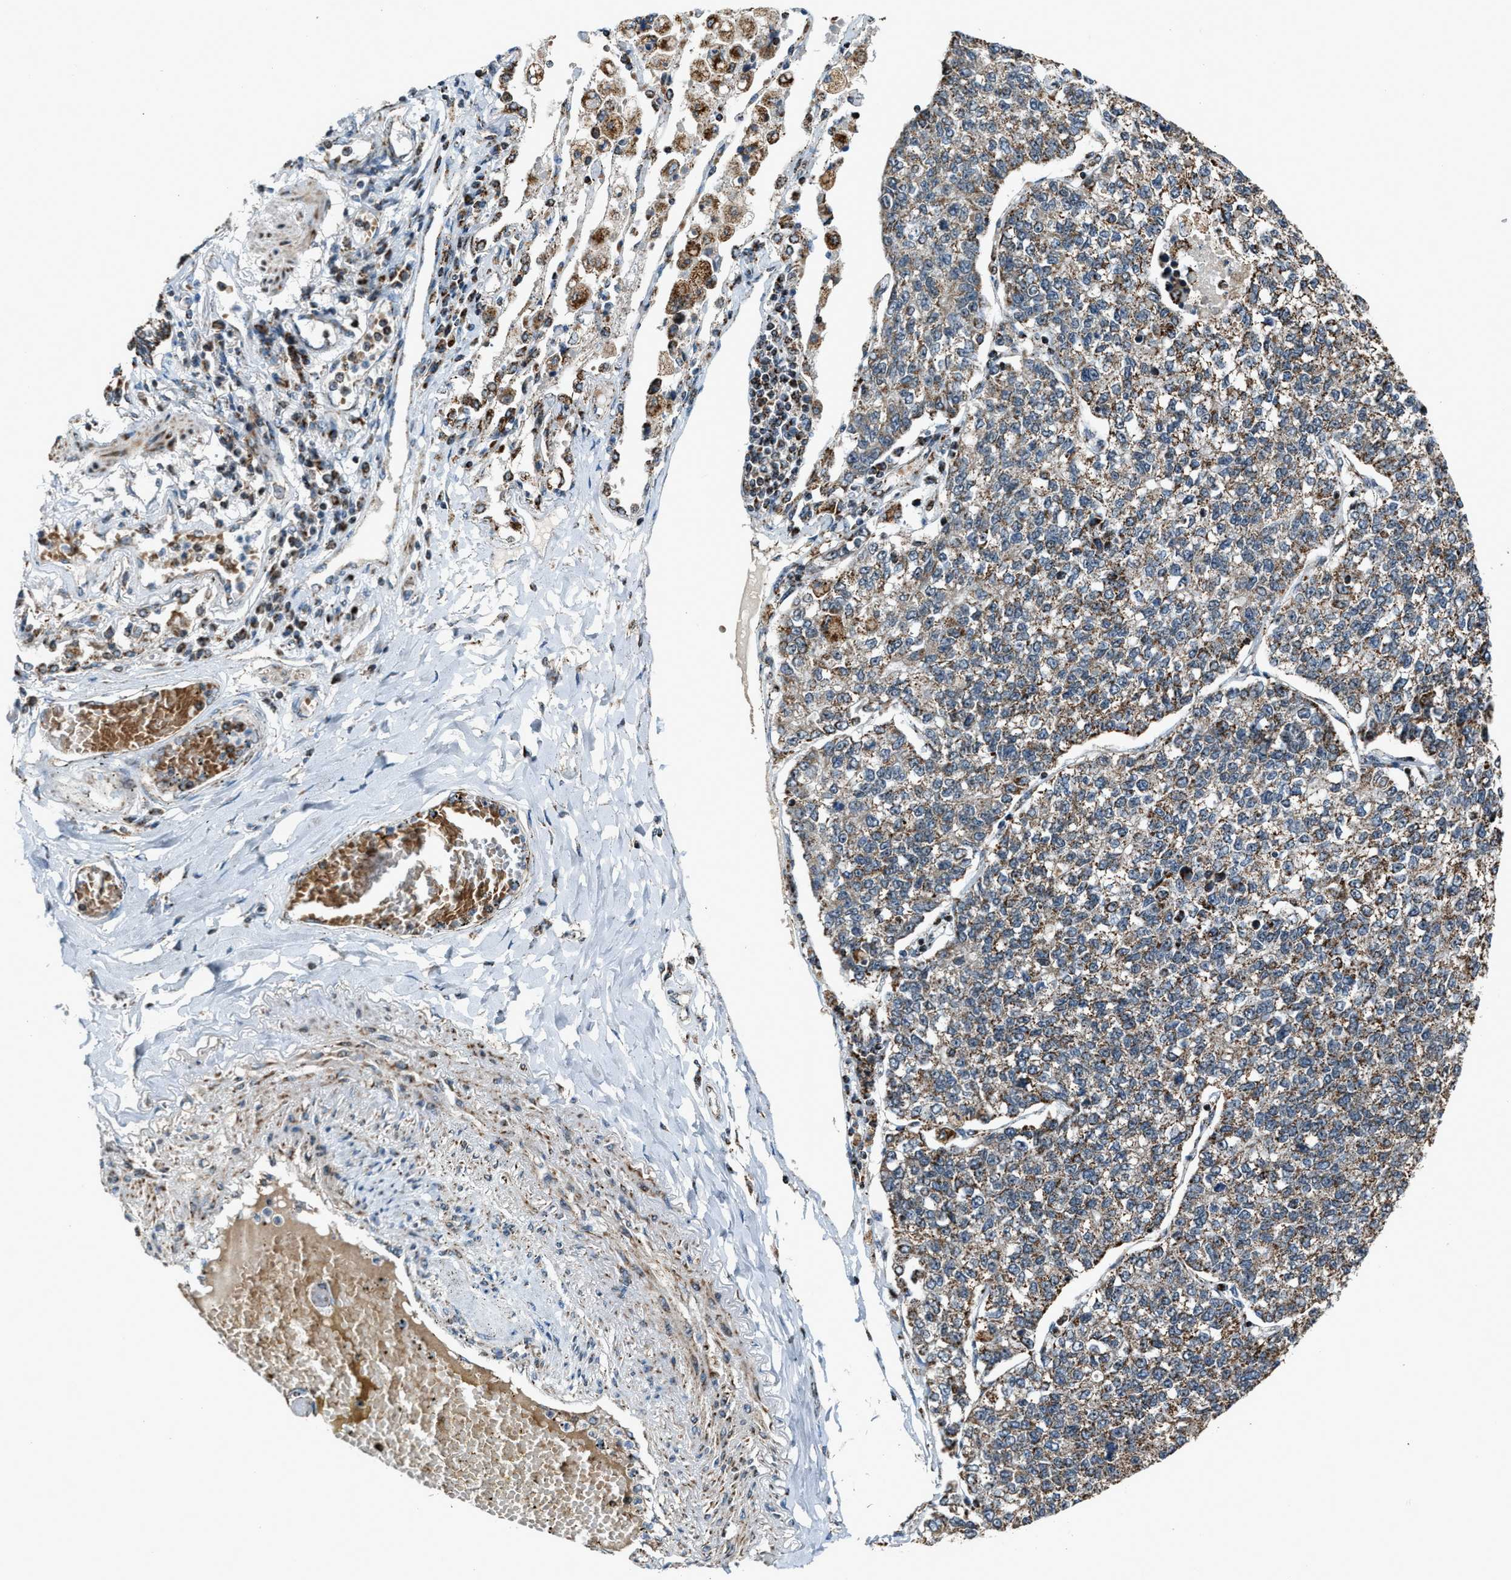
{"staining": {"intensity": "moderate", "quantity": ">75%", "location": "cytoplasmic/membranous"}, "tissue": "lung cancer", "cell_type": "Tumor cells", "image_type": "cancer", "snomed": [{"axis": "morphology", "description": "Adenocarcinoma, NOS"}, {"axis": "topography", "description": "Lung"}], "caption": "Immunohistochemical staining of lung adenocarcinoma reveals medium levels of moderate cytoplasmic/membranous protein expression in approximately >75% of tumor cells.", "gene": "CHN2", "patient": {"sex": "male", "age": 49}}